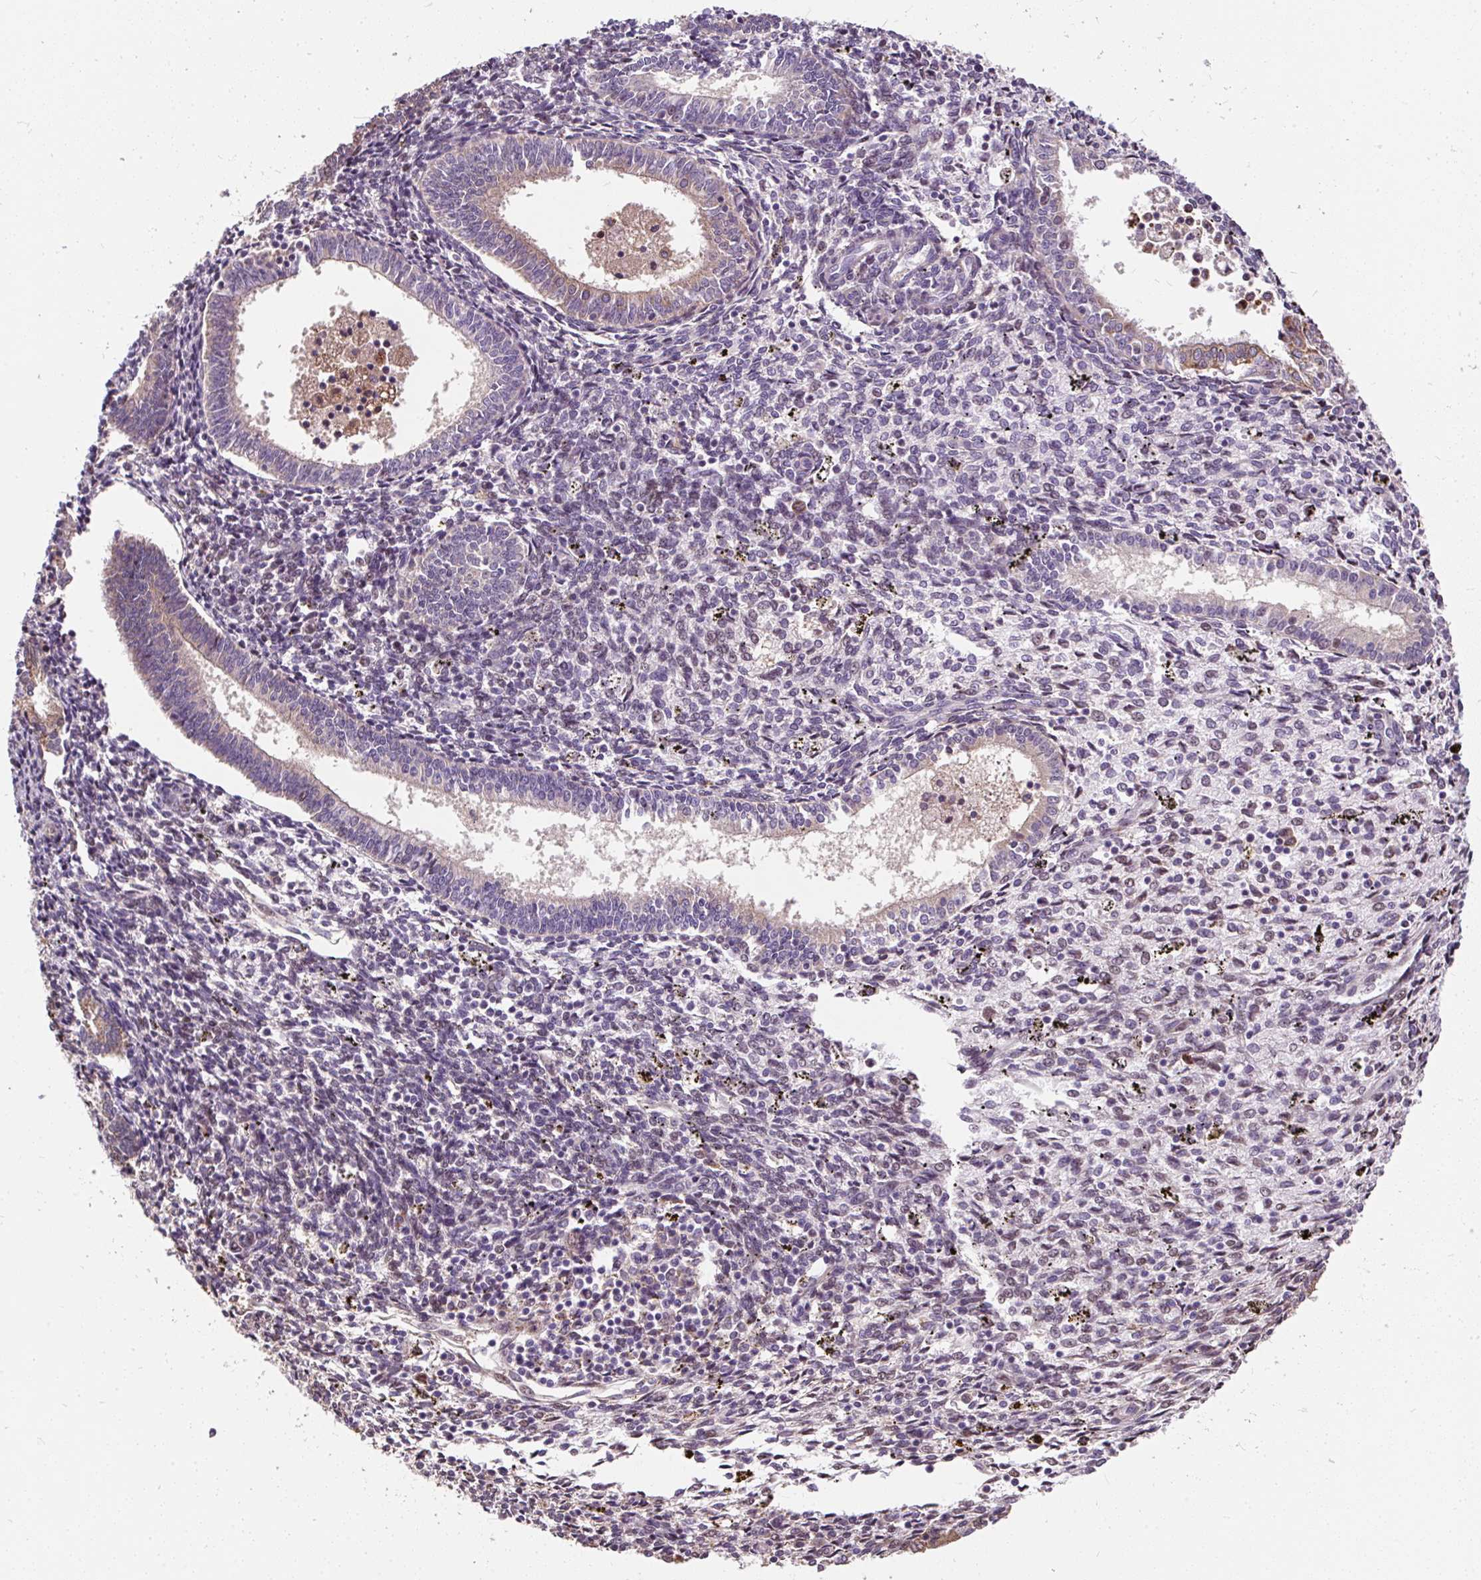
{"staining": {"intensity": "moderate", "quantity": "<25%", "location": "cytoplasmic/membranous,nuclear"}, "tissue": "endometrium", "cell_type": "Cells in endometrial stroma", "image_type": "normal", "snomed": [{"axis": "morphology", "description": "Normal tissue, NOS"}, {"axis": "topography", "description": "Endometrium"}], "caption": "A brown stain labels moderate cytoplasmic/membranous,nuclear staining of a protein in cells in endometrial stroma of benign human endometrium. (Stains: DAB in brown, nuclei in blue, Microscopy: brightfield microscopy at high magnification).", "gene": "PUS7L", "patient": {"sex": "female", "age": 41}}